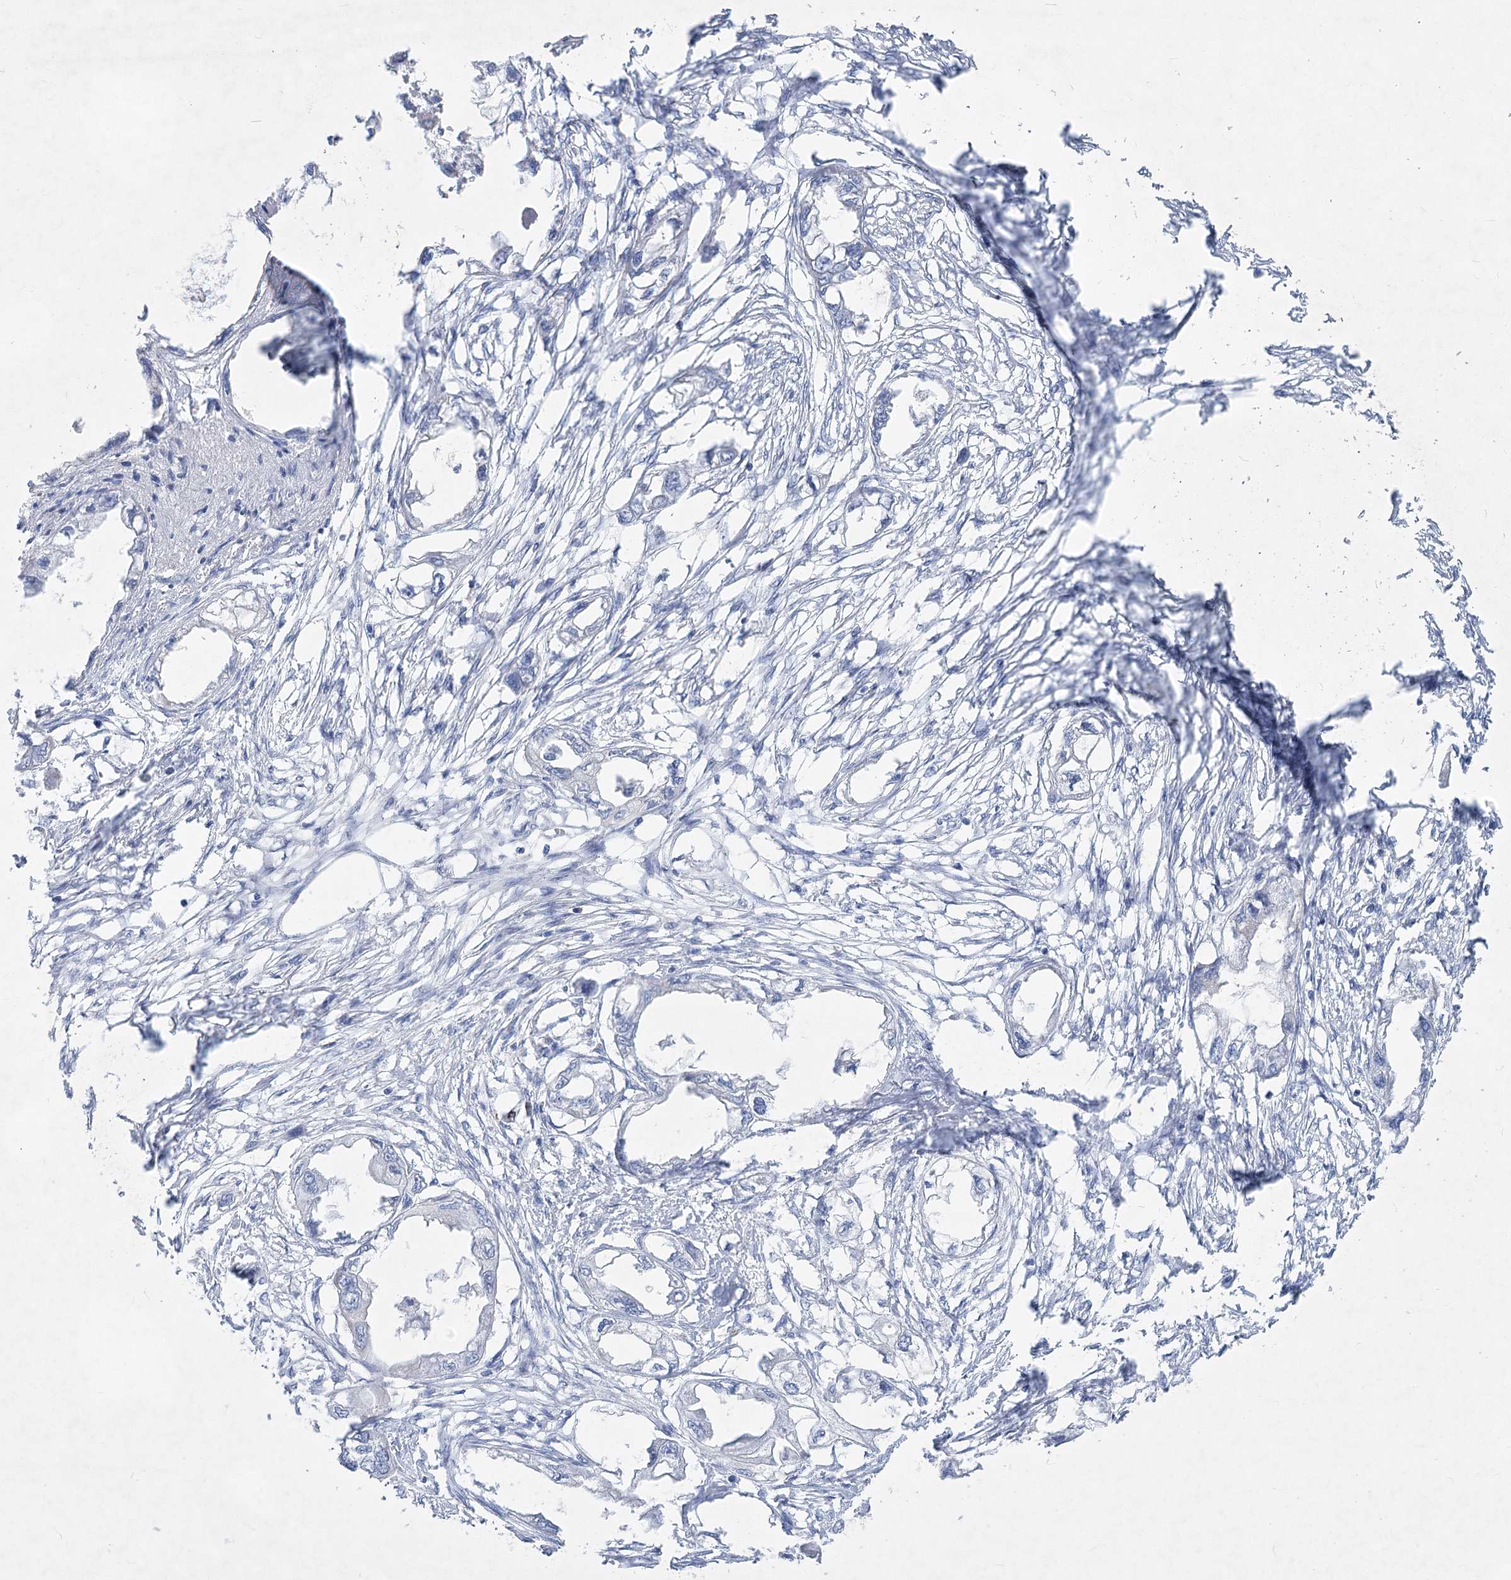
{"staining": {"intensity": "negative", "quantity": "none", "location": "none"}, "tissue": "endometrial cancer", "cell_type": "Tumor cells", "image_type": "cancer", "snomed": [{"axis": "morphology", "description": "Adenocarcinoma, NOS"}, {"axis": "morphology", "description": "Adenocarcinoma, metastatic, NOS"}, {"axis": "topography", "description": "Adipose tissue"}, {"axis": "topography", "description": "Endometrium"}], "caption": "This image is of metastatic adenocarcinoma (endometrial) stained with immunohistochemistry (IHC) to label a protein in brown with the nuclei are counter-stained blue. There is no staining in tumor cells.", "gene": "WDR74", "patient": {"sex": "female", "age": 67}}